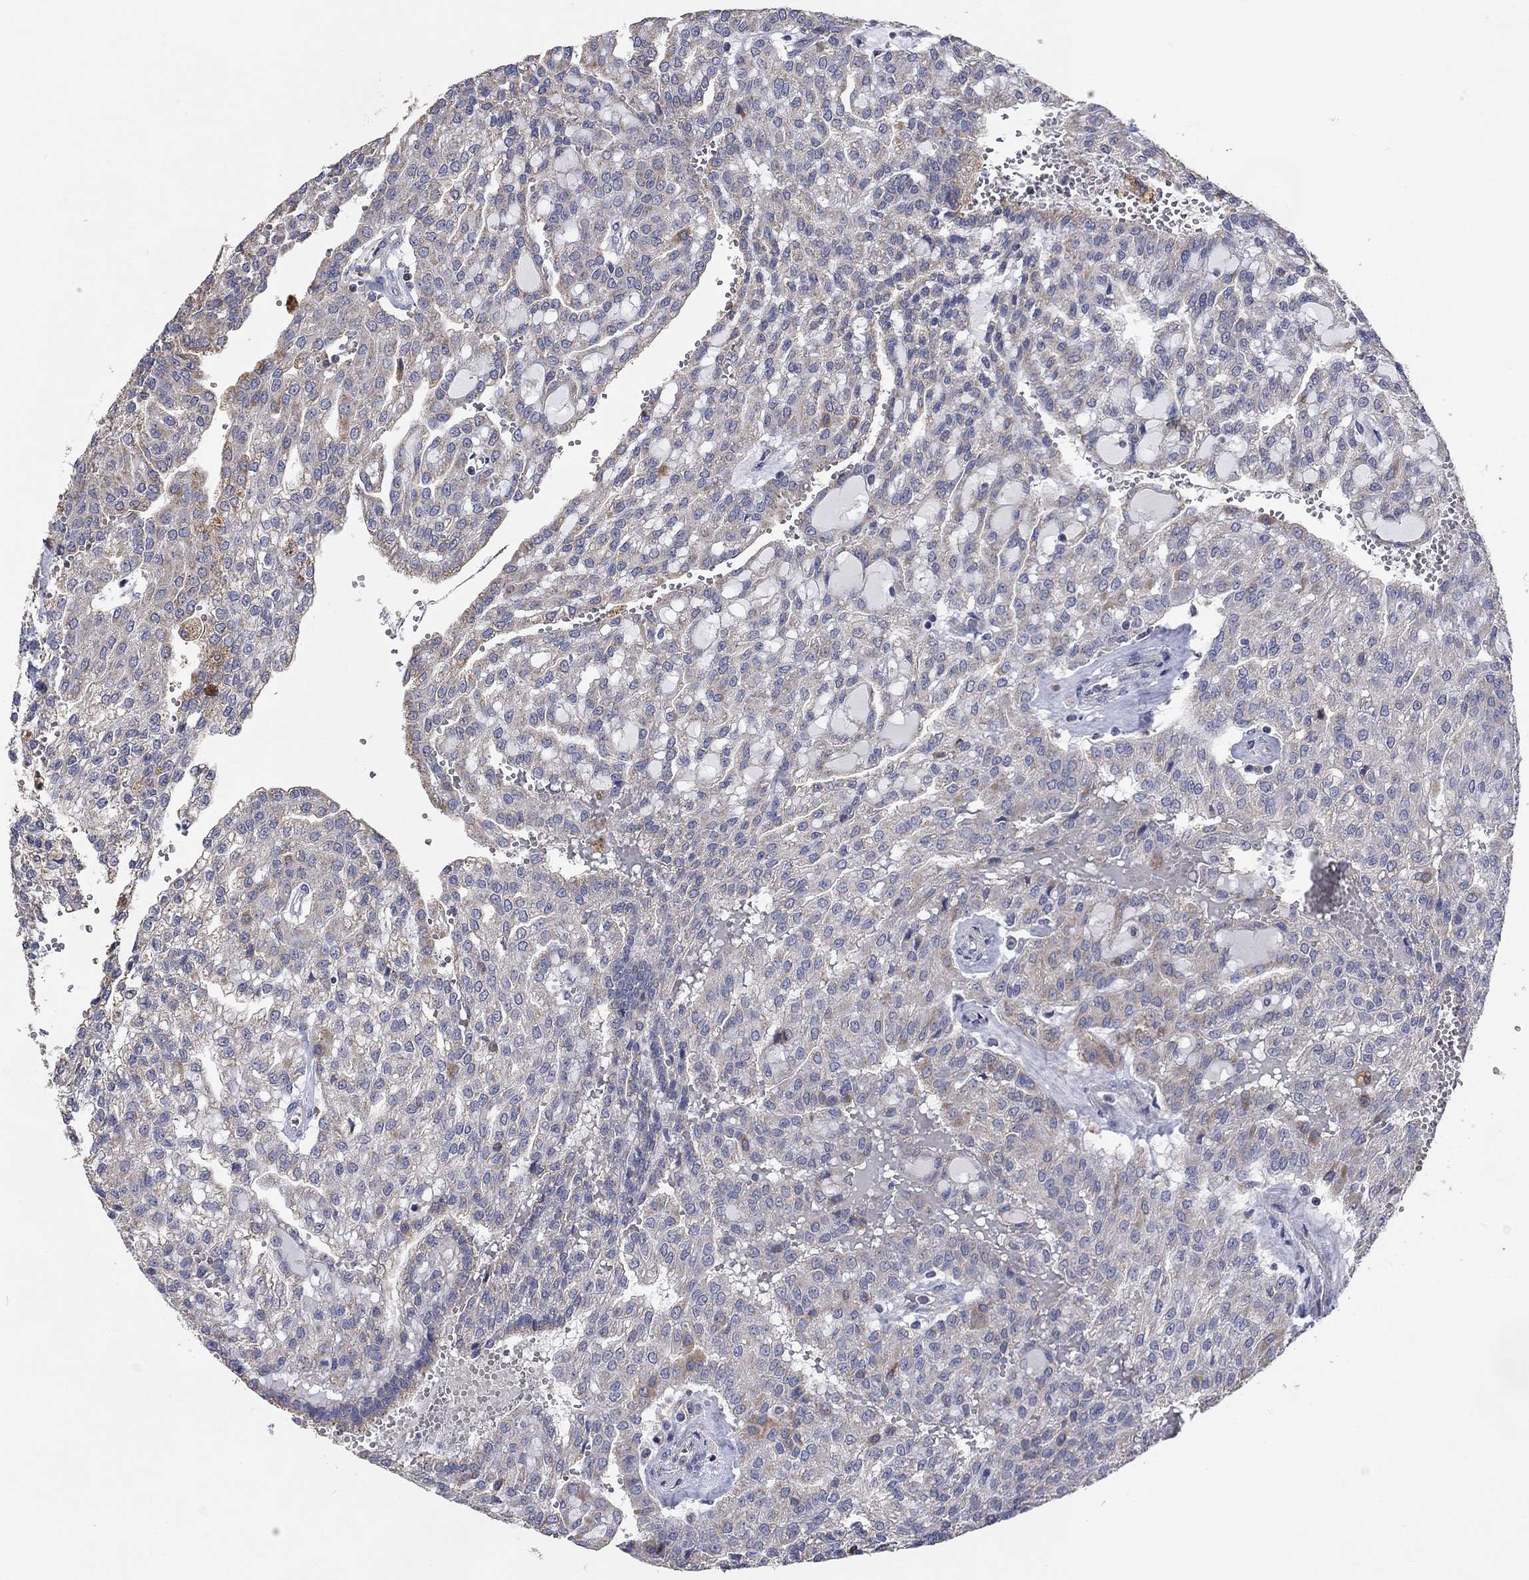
{"staining": {"intensity": "weak", "quantity": "<25%", "location": "cytoplasmic/membranous"}, "tissue": "renal cancer", "cell_type": "Tumor cells", "image_type": "cancer", "snomed": [{"axis": "morphology", "description": "Adenocarcinoma, NOS"}, {"axis": "topography", "description": "Kidney"}], "caption": "Immunohistochemistry (IHC) image of renal cancer stained for a protein (brown), which shows no expression in tumor cells.", "gene": "UGT8", "patient": {"sex": "male", "age": 63}}